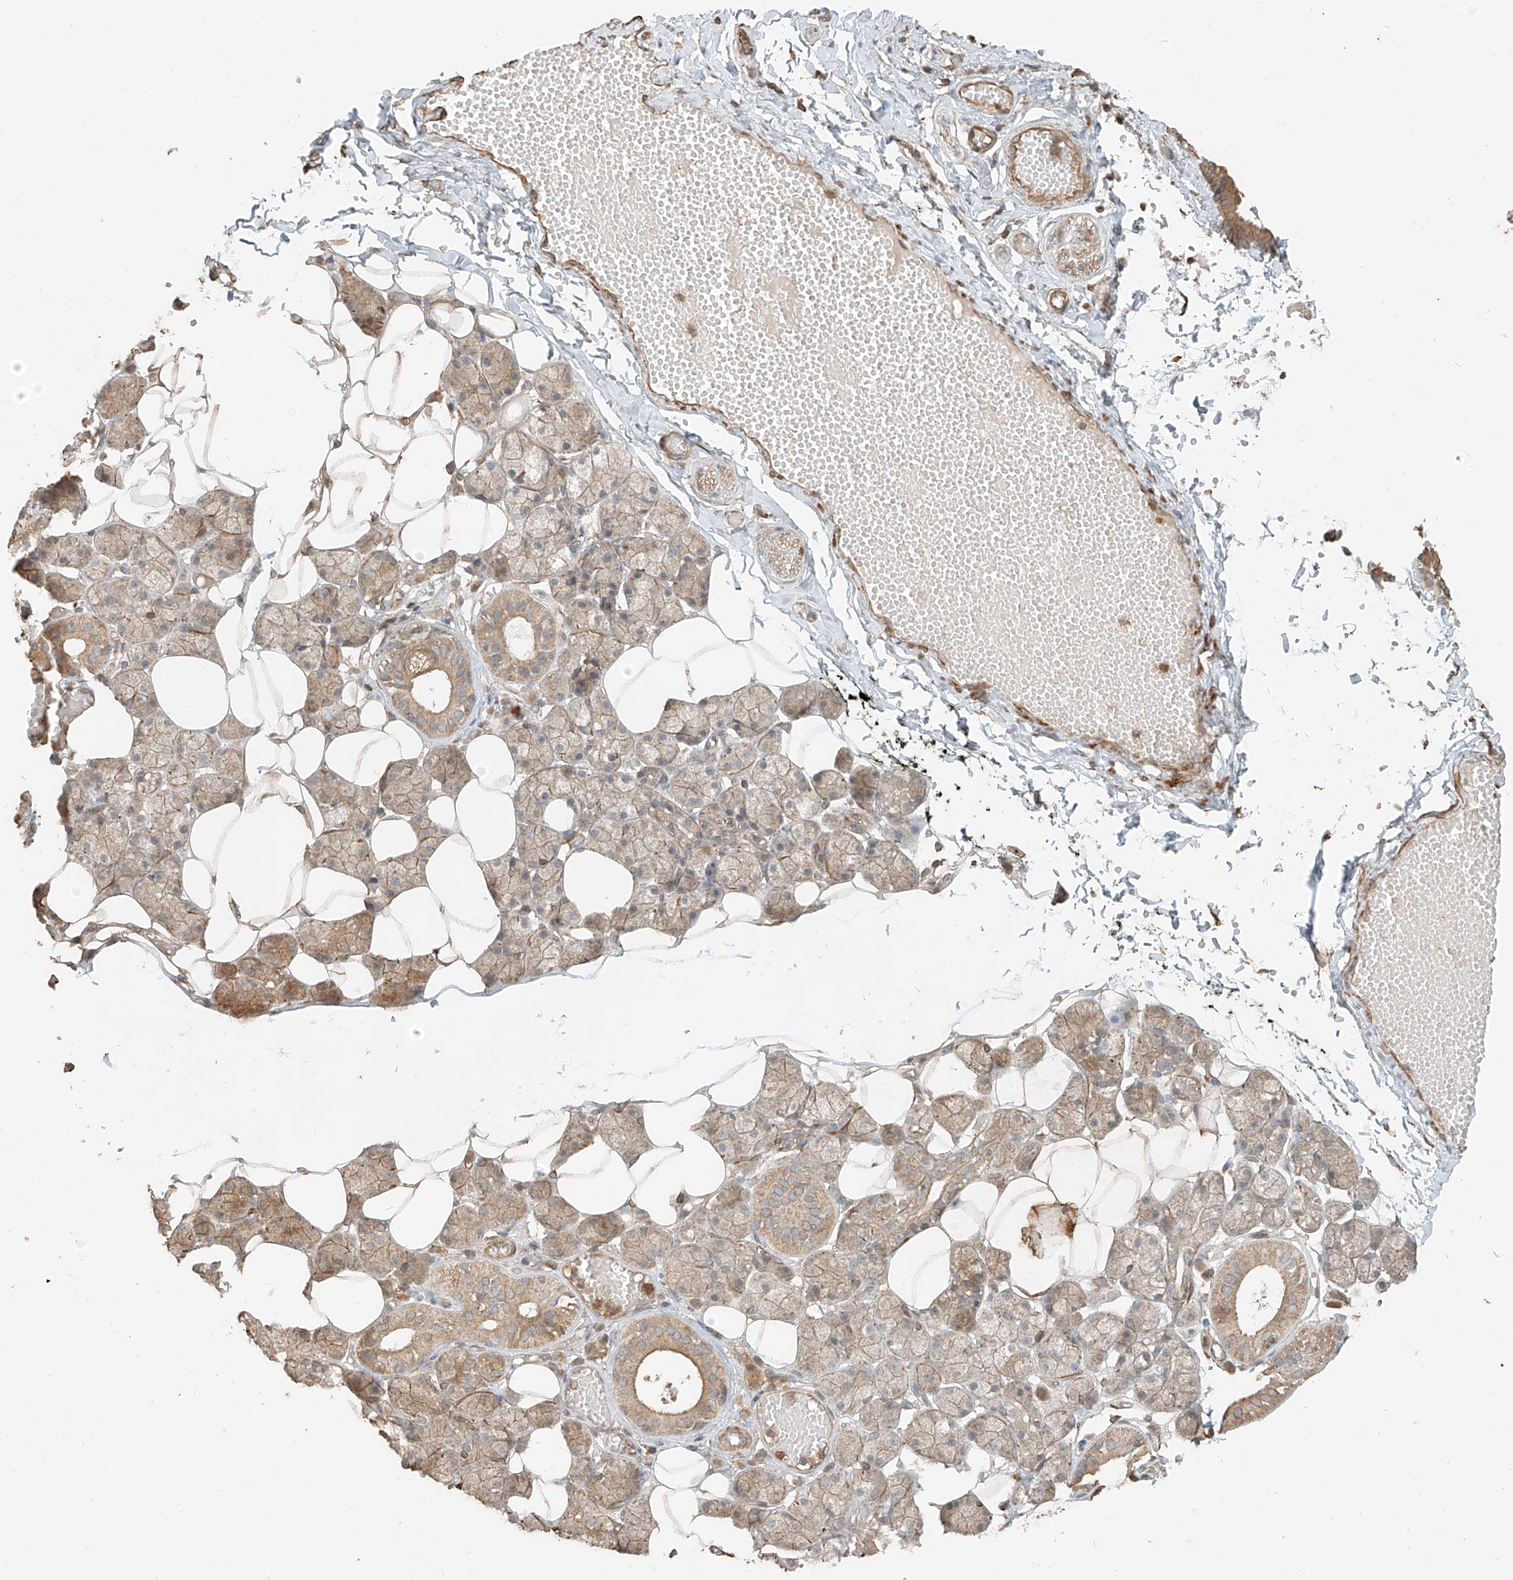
{"staining": {"intensity": "moderate", "quantity": ">75%", "location": "cytoplasmic/membranous"}, "tissue": "salivary gland", "cell_type": "Glandular cells", "image_type": "normal", "snomed": [{"axis": "morphology", "description": "Normal tissue, NOS"}, {"axis": "topography", "description": "Salivary gland"}], "caption": "Glandular cells display moderate cytoplasmic/membranous positivity in about >75% of cells in normal salivary gland. (DAB = brown stain, brightfield microscopy at high magnification).", "gene": "ANKZF1", "patient": {"sex": "female", "age": 33}}